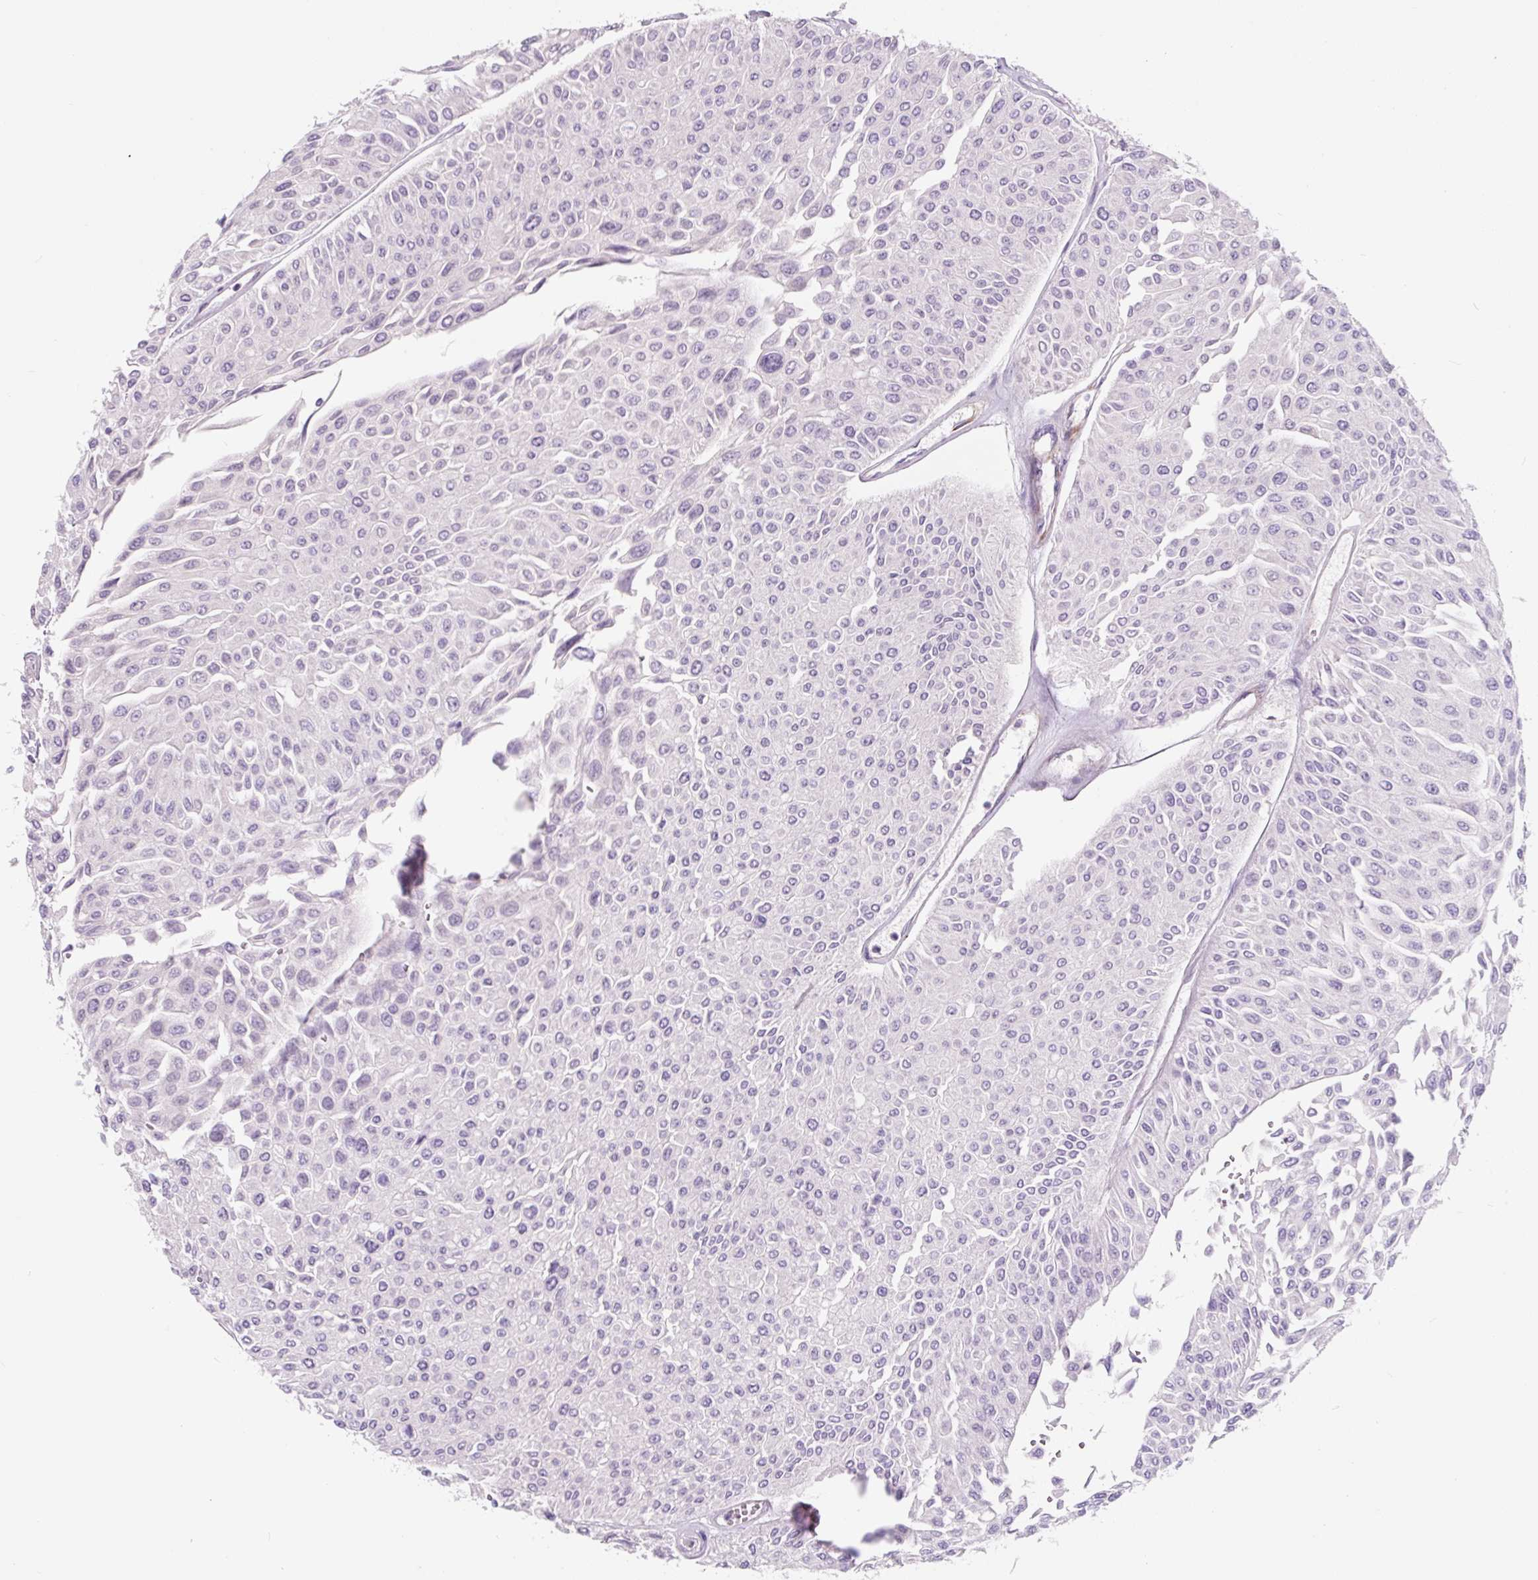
{"staining": {"intensity": "negative", "quantity": "none", "location": "none"}, "tissue": "urothelial cancer", "cell_type": "Tumor cells", "image_type": "cancer", "snomed": [{"axis": "morphology", "description": "Urothelial carcinoma, Low grade"}, {"axis": "topography", "description": "Urinary bladder"}], "caption": "Human urothelial cancer stained for a protein using IHC reveals no expression in tumor cells.", "gene": "CCL25", "patient": {"sex": "male", "age": 67}}